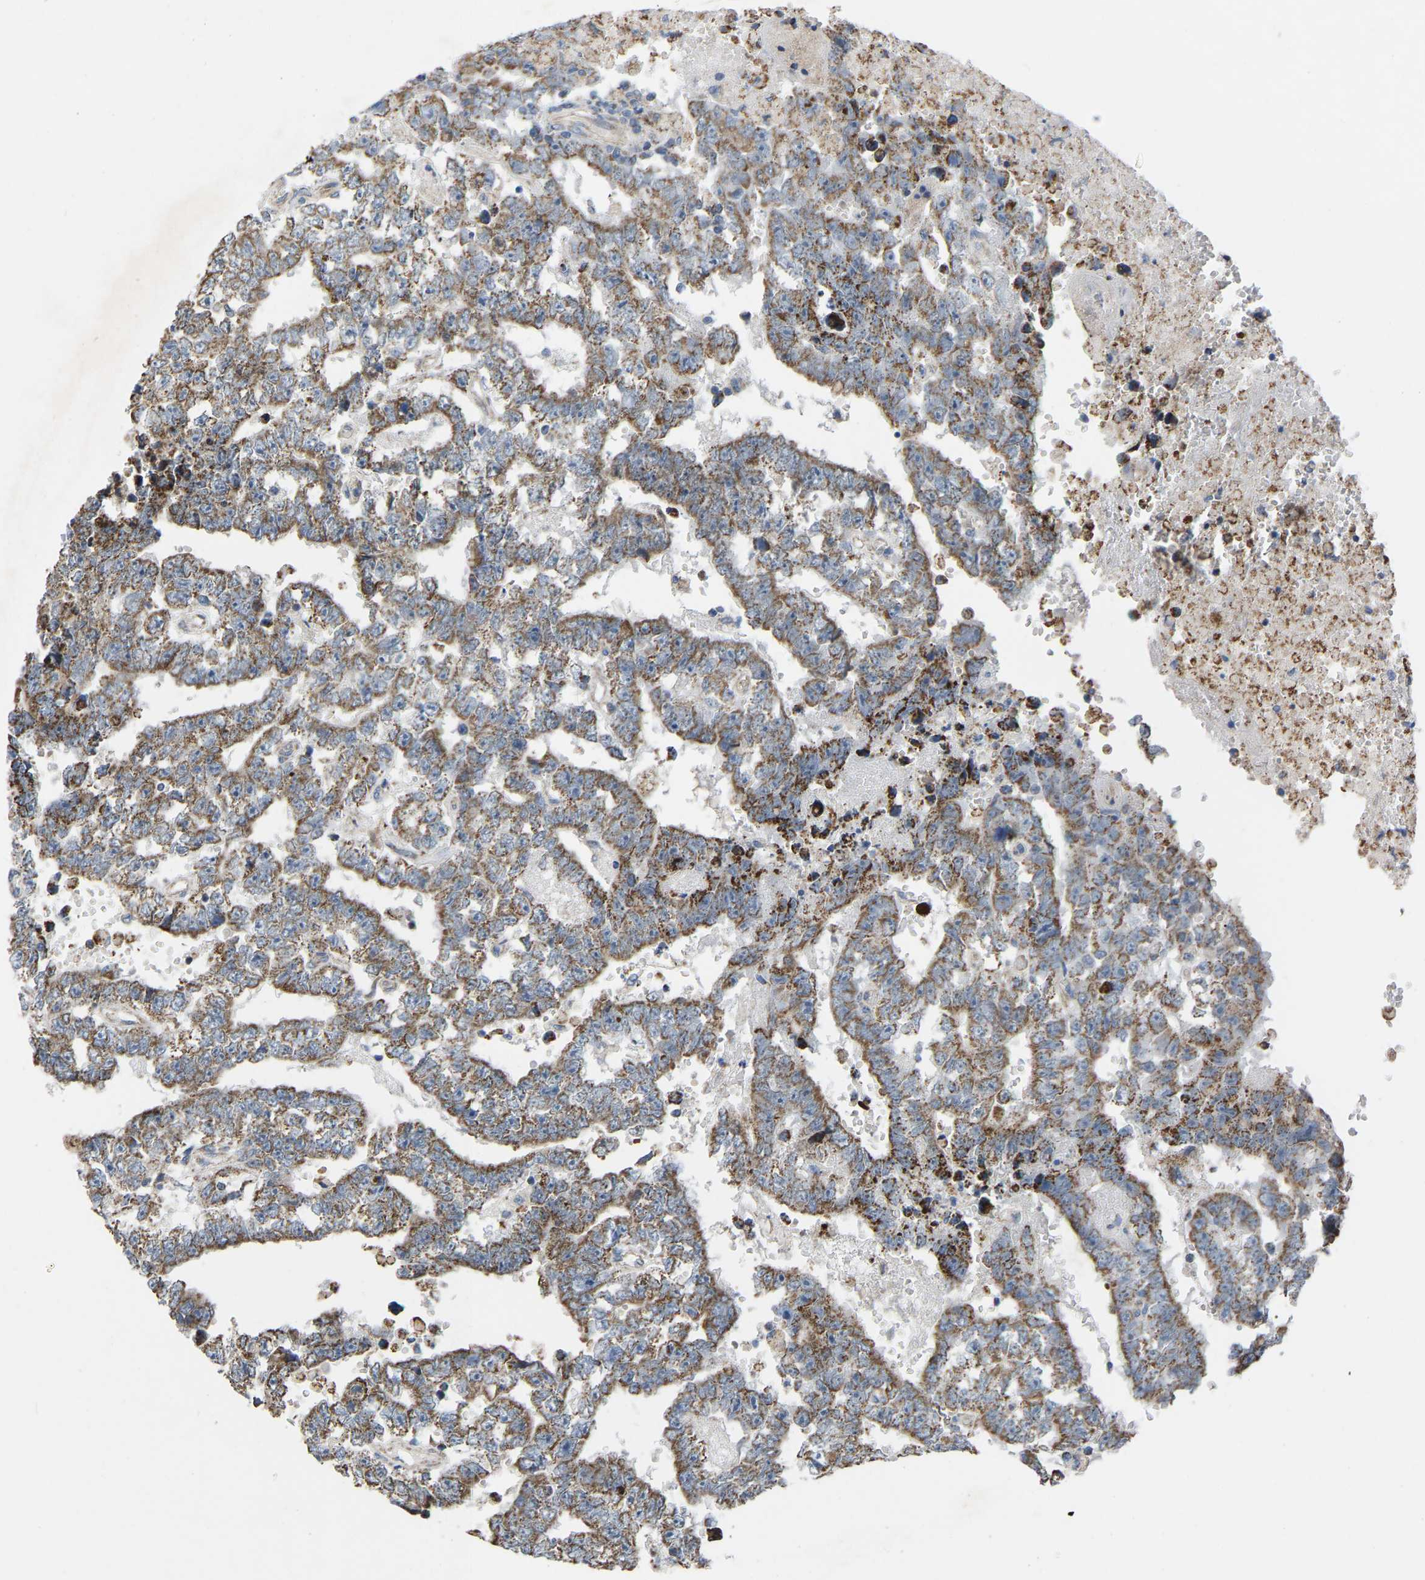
{"staining": {"intensity": "moderate", "quantity": ">75%", "location": "cytoplasmic/membranous"}, "tissue": "testis cancer", "cell_type": "Tumor cells", "image_type": "cancer", "snomed": [{"axis": "morphology", "description": "Carcinoma, Embryonal, NOS"}, {"axis": "topography", "description": "Testis"}], "caption": "Protein staining of testis cancer tissue displays moderate cytoplasmic/membranous expression in approximately >75% of tumor cells. The protein is shown in brown color, while the nuclei are stained blue.", "gene": "BCL10", "patient": {"sex": "male", "age": 25}}